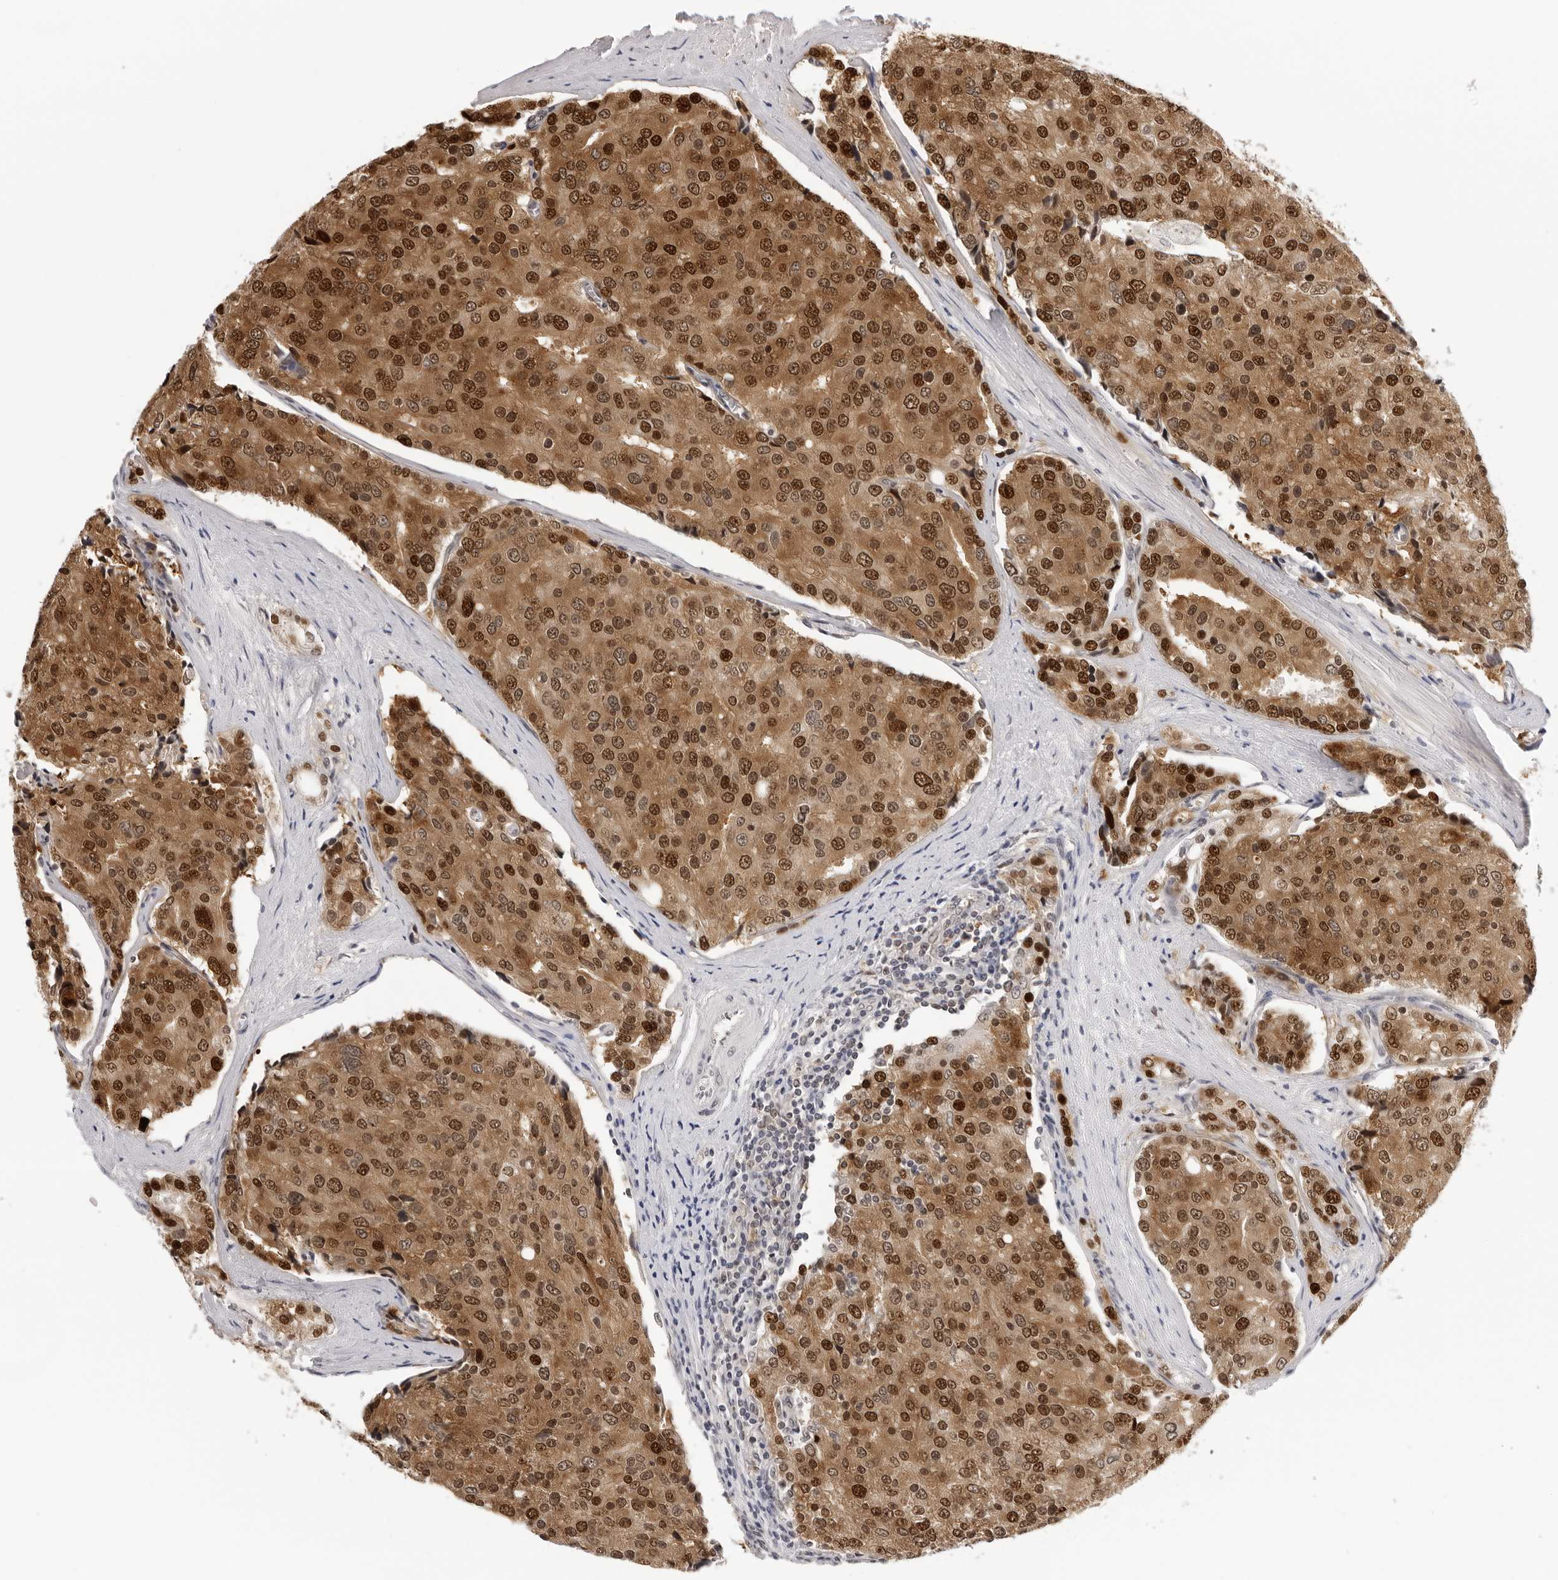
{"staining": {"intensity": "strong", "quantity": ">75%", "location": "cytoplasmic/membranous,nuclear"}, "tissue": "prostate cancer", "cell_type": "Tumor cells", "image_type": "cancer", "snomed": [{"axis": "morphology", "description": "Adenocarcinoma, High grade"}, {"axis": "topography", "description": "Prostate"}], "caption": "Protein expression by immunohistochemistry (IHC) exhibits strong cytoplasmic/membranous and nuclear expression in about >75% of tumor cells in prostate cancer (high-grade adenocarcinoma).", "gene": "WDR77", "patient": {"sex": "male", "age": 50}}